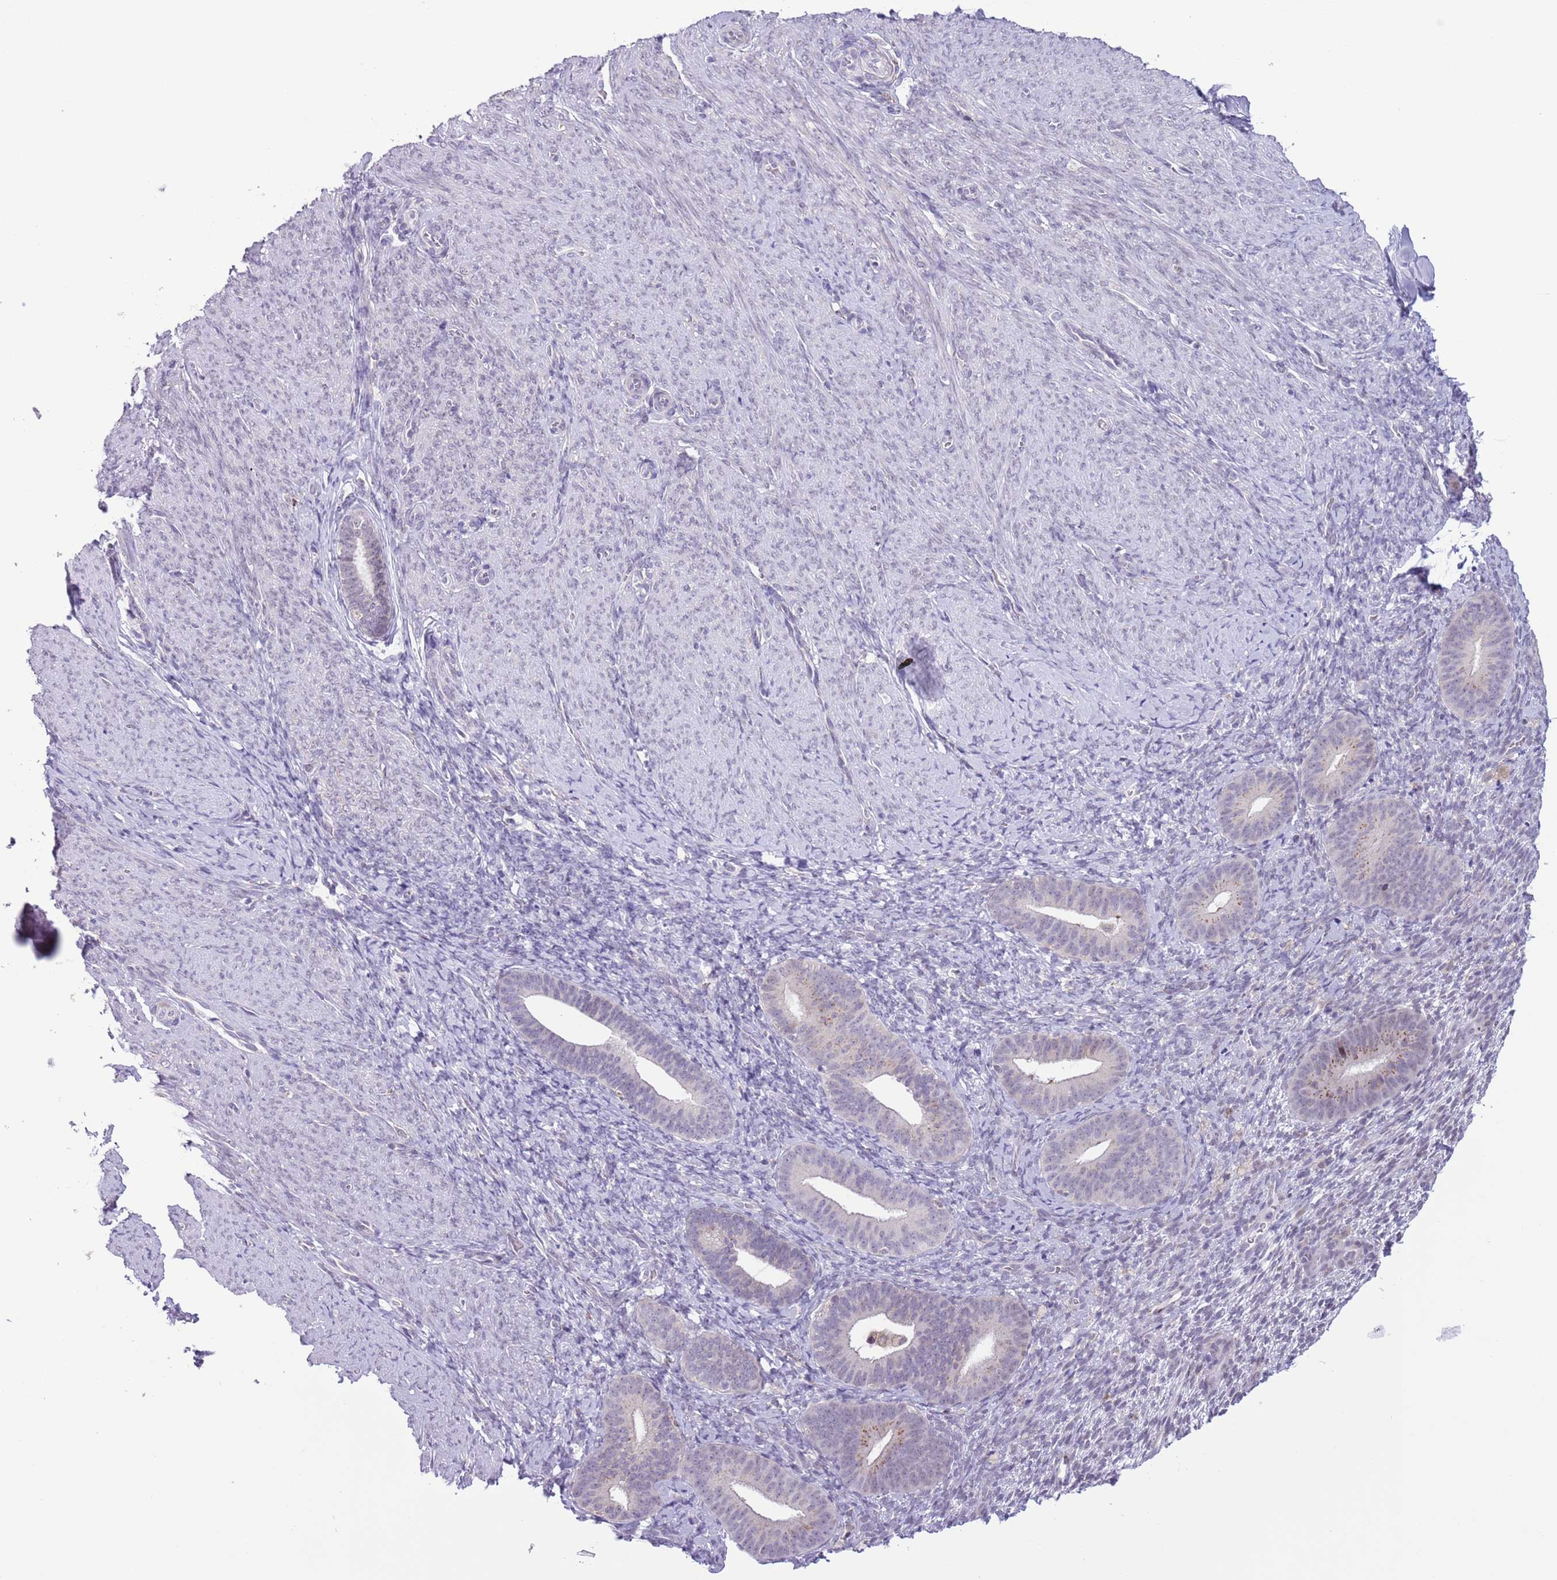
{"staining": {"intensity": "negative", "quantity": "none", "location": "none"}, "tissue": "endometrium", "cell_type": "Cells in endometrial stroma", "image_type": "normal", "snomed": [{"axis": "morphology", "description": "Normal tissue, NOS"}, {"axis": "topography", "description": "Endometrium"}], "caption": "A high-resolution image shows IHC staining of normal endometrium, which shows no significant staining in cells in endometrial stroma.", "gene": "ZNF576", "patient": {"sex": "female", "age": 65}}